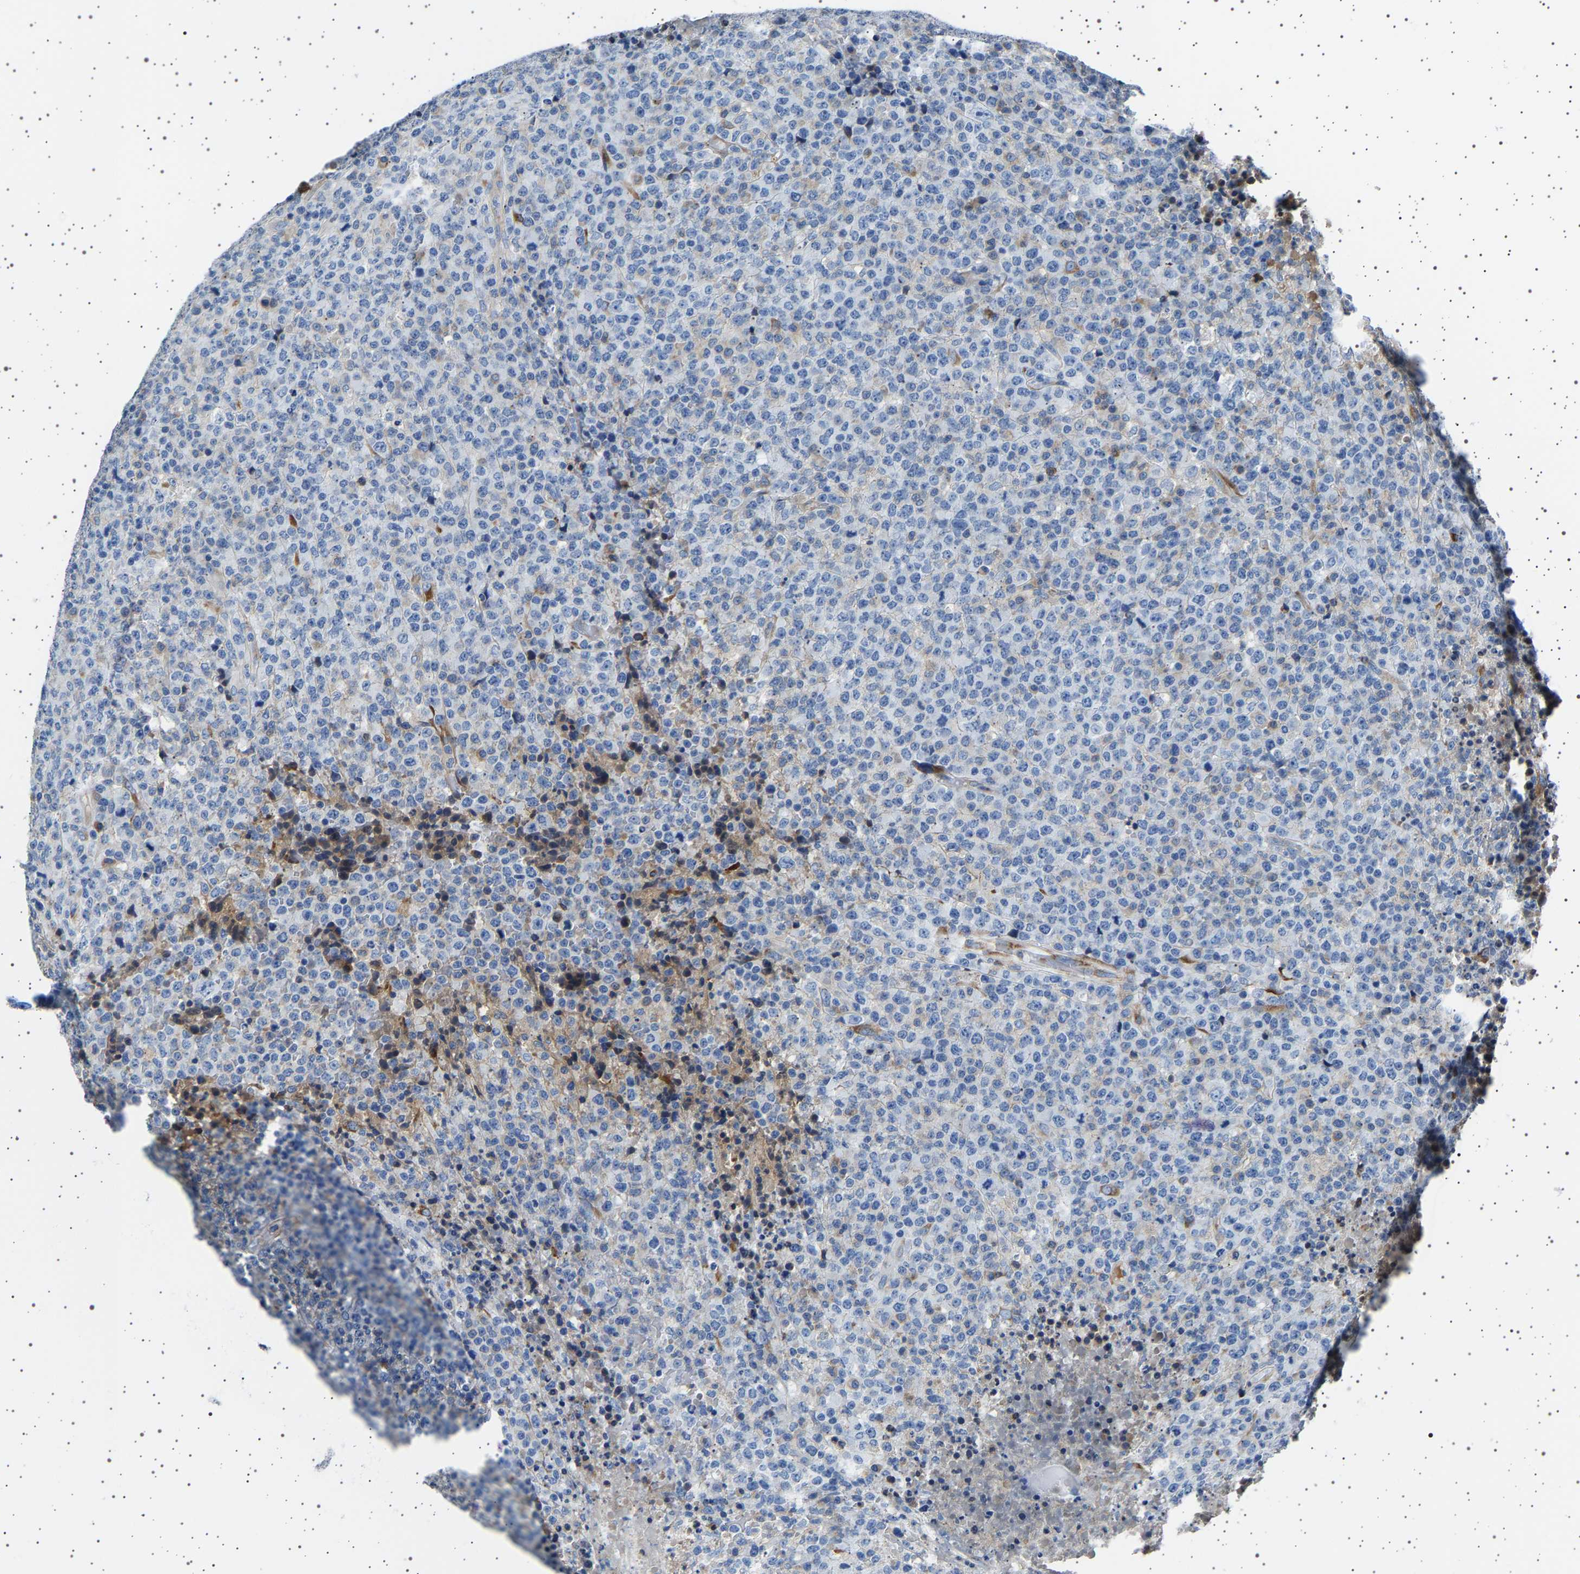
{"staining": {"intensity": "negative", "quantity": "none", "location": "none"}, "tissue": "lymphoma", "cell_type": "Tumor cells", "image_type": "cancer", "snomed": [{"axis": "morphology", "description": "Malignant lymphoma, non-Hodgkin's type, High grade"}, {"axis": "topography", "description": "Lymph node"}], "caption": "Immunohistochemical staining of lymphoma demonstrates no significant positivity in tumor cells. Nuclei are stained in blue.", "gene": "FTCD", "patient": {"sex": "male", "age": 13}}